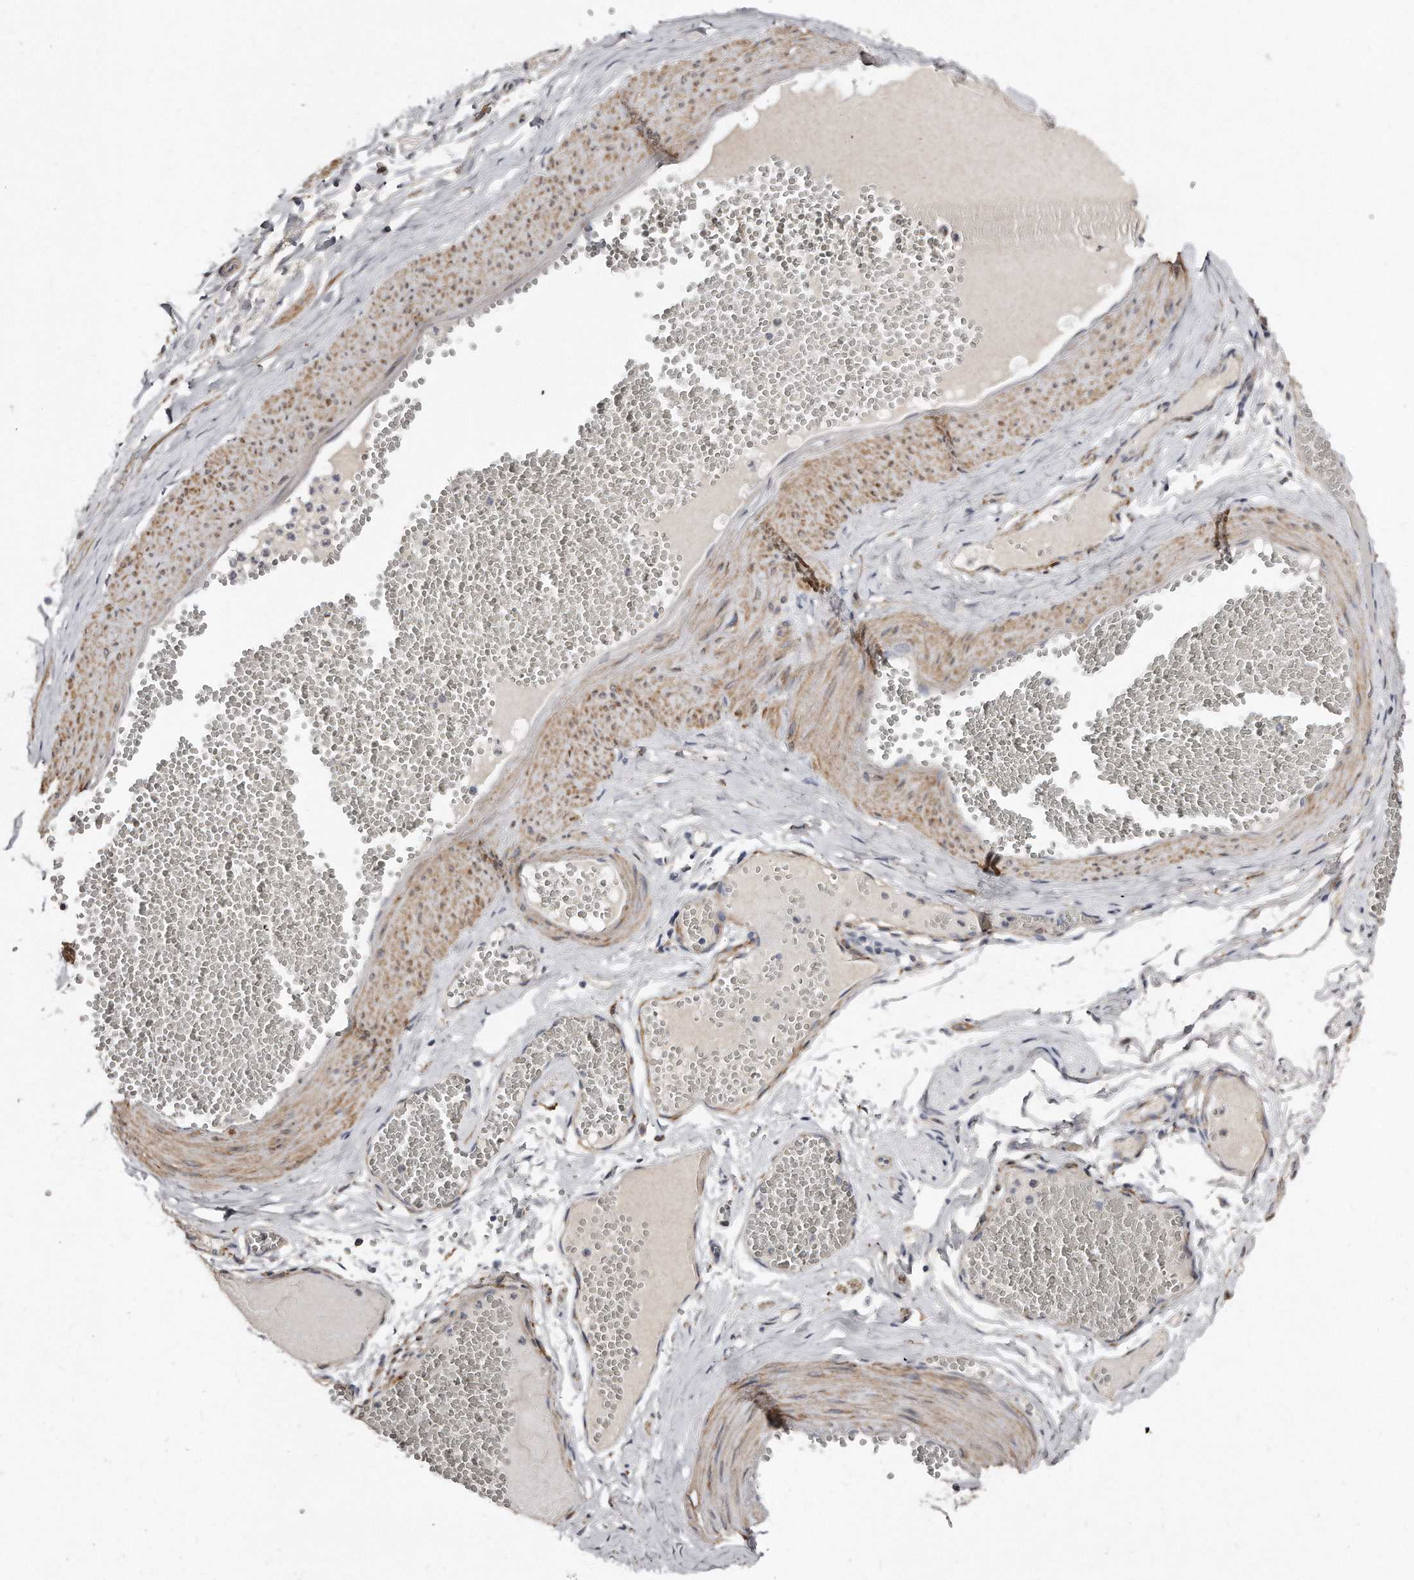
{"staining": {"intensity": "negative", "quantity": "none", "location": "none"}, "tissue": "adipose tissue", "cell_type": "Adipocytes", "image_type": "normal", "snomed": [{"axis": "morphology", "description": "Normal tissue, NOS"}, {"axis": "topography", "description": "Smooth muscle"}, {"axis": "topography", "description": "Peripheral nerve tissue"}], "caption": "IHC of normal adipose tissue shows no expression in adipocytes. (Immunohistochemistry, brightfield microscopy, high magnification).", "gene": "LMOD1", "patient": {"sex": "female", "age": 39}}